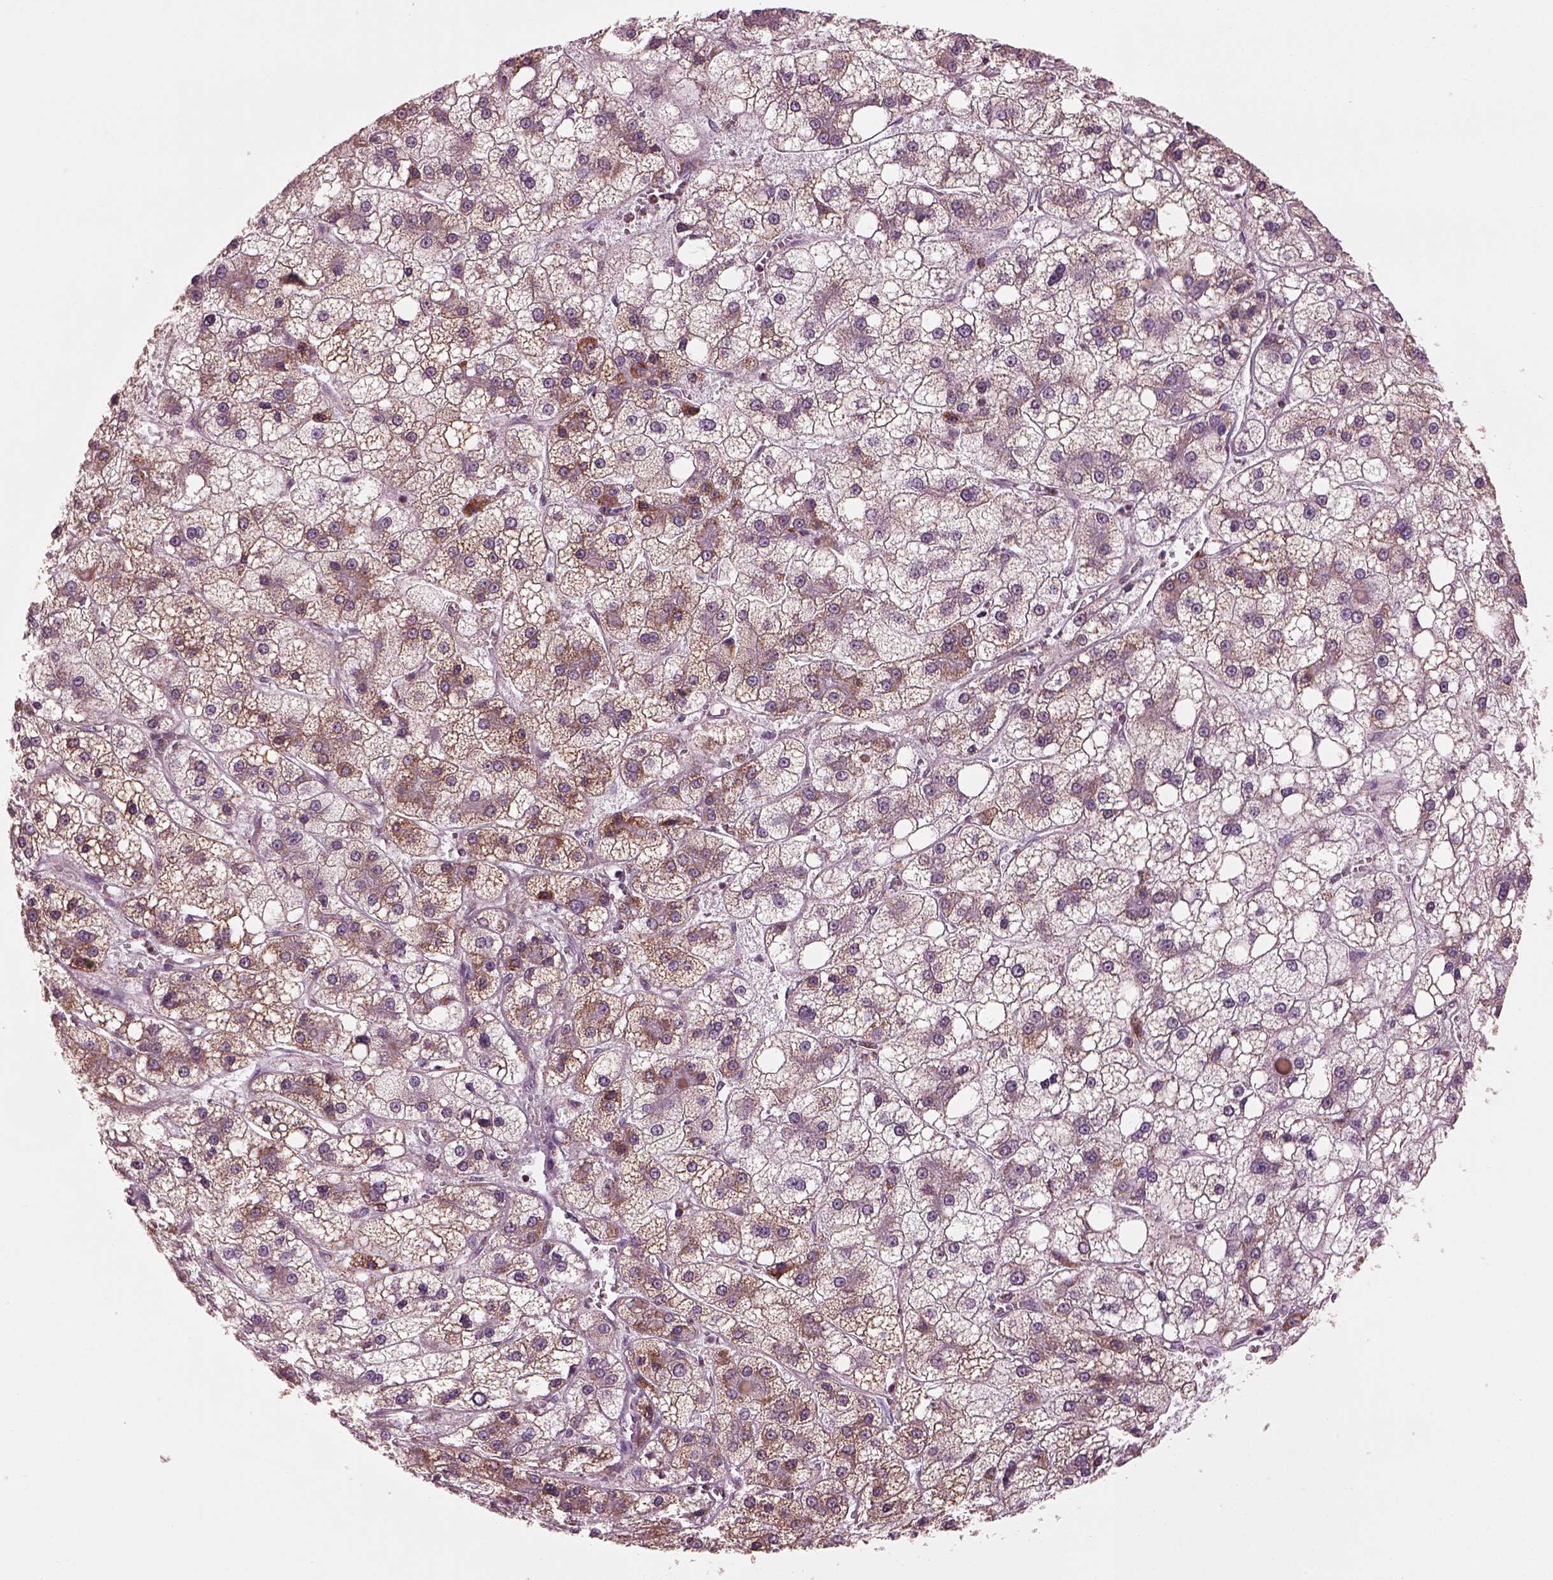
{"staining": {"intensity": "moderate", "quantity": ">75%", "location": "cytoplasmic/membranous"}, "tissue": "liver cancer", "cell_type": "Tumor cells", "image_type": "cancer", "snomed": [{"axis": "morphology", "description": "Carcinoma, Hepatocellular, NOS"}, {"axis": "topography", "description": "Liver"}], "caption": "Immunohistochemistry (IHC) of liver hepatocellular carcinoma shows medium levels of moderate cytoplasmic/membranous positivity in about >75% of tumor cells.", "gene": "ATP5MF", "patient": {"sex": "male", "age": 73}}